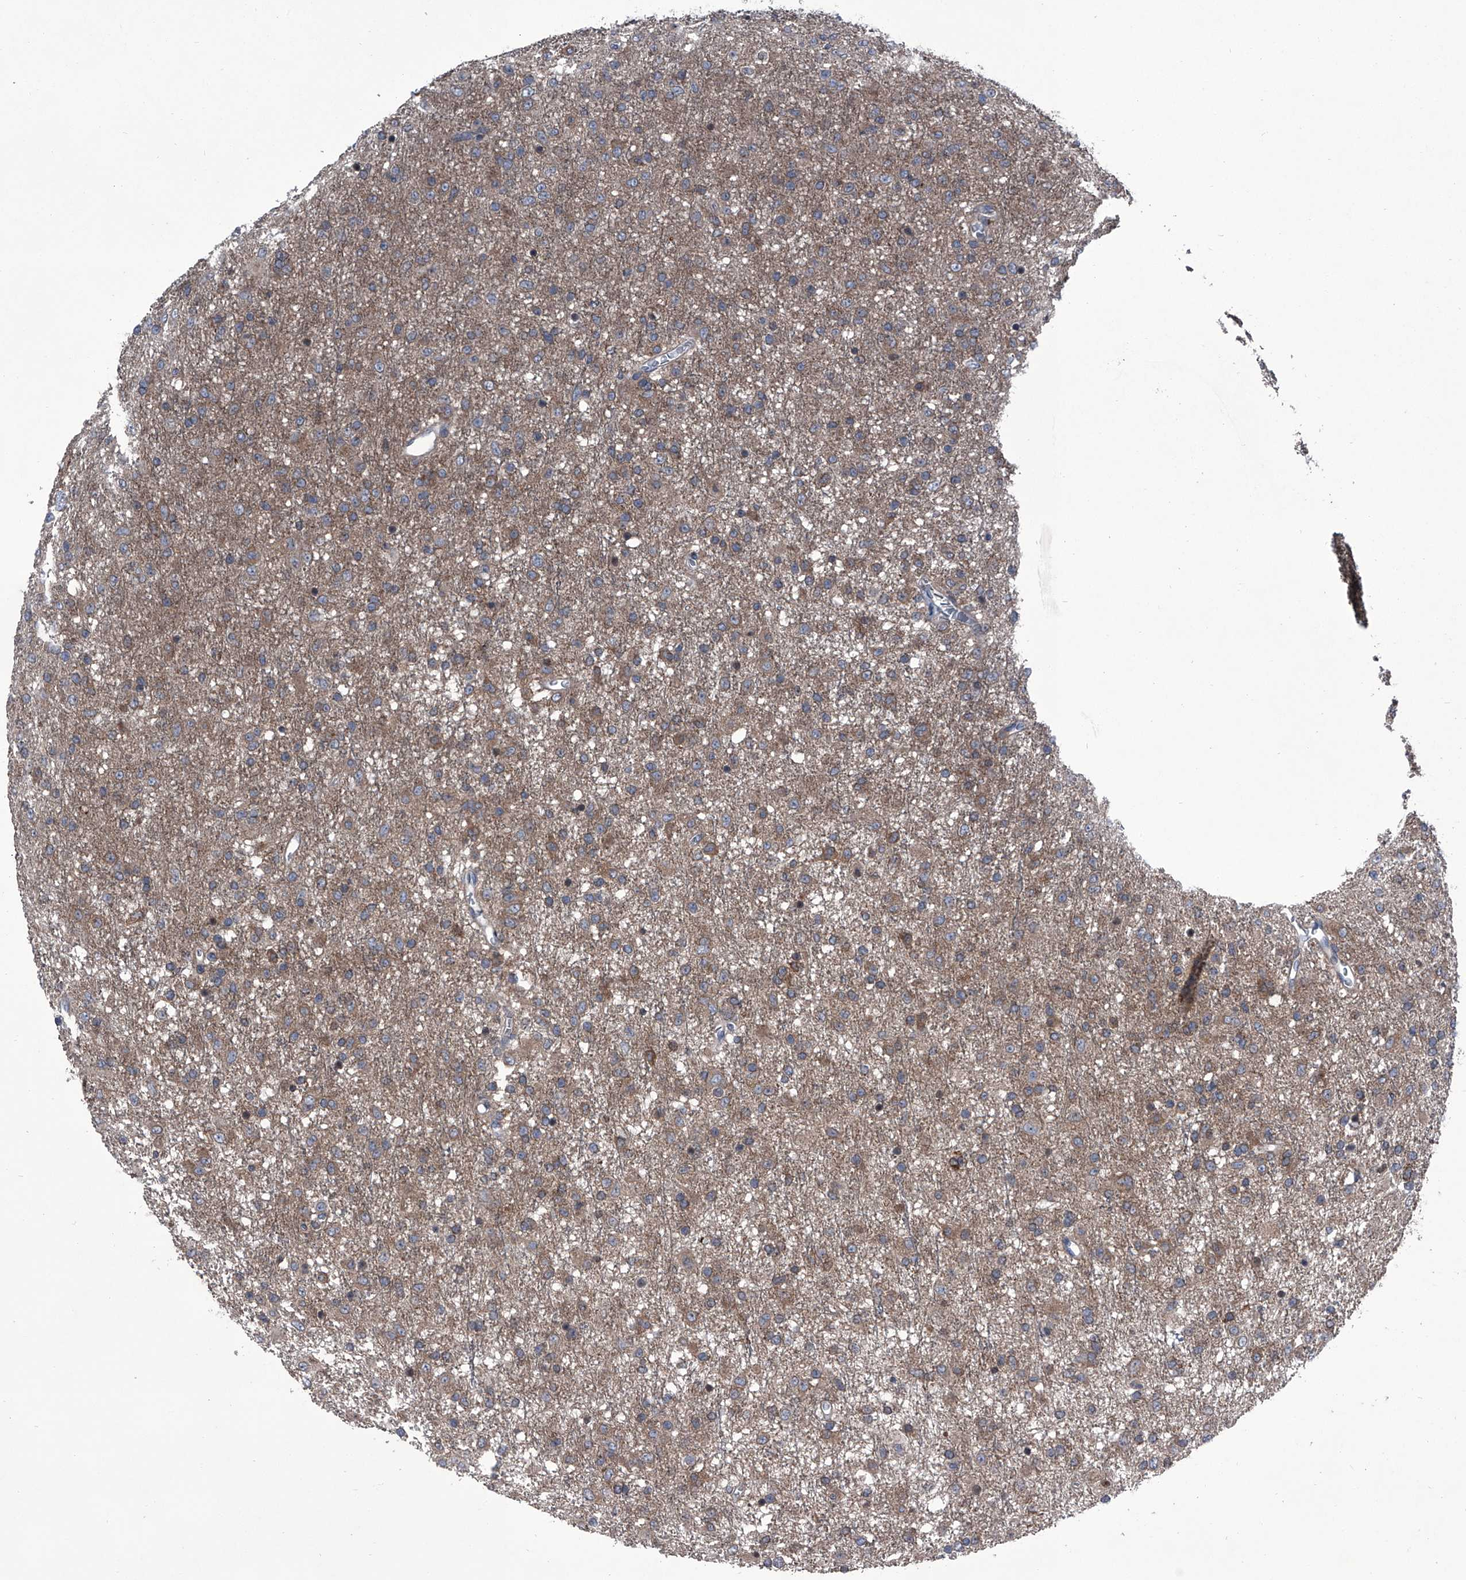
{"staining": {"intensity": "weak", "quantity": ">75%", "location": "cytoplasmic/membranous"}, "tissue": "glioma", "cell_type": "Tumor cells", "image_type": "cancer", "snomed": [{"axis": "morphology", "description": "Glioma, malignant, Low grade"}, {"axis": "topography", "description": "Brain"}], "caption": "An IHC image of neoplastic tissue is shown. Protein staining in brown highlights weak cytoplasmic/membranous positivity in malignant glioma (low-grade) within tumor cells.", "gene": "PIP5K1A", "patient": {"sex": "male", "age": 65}}